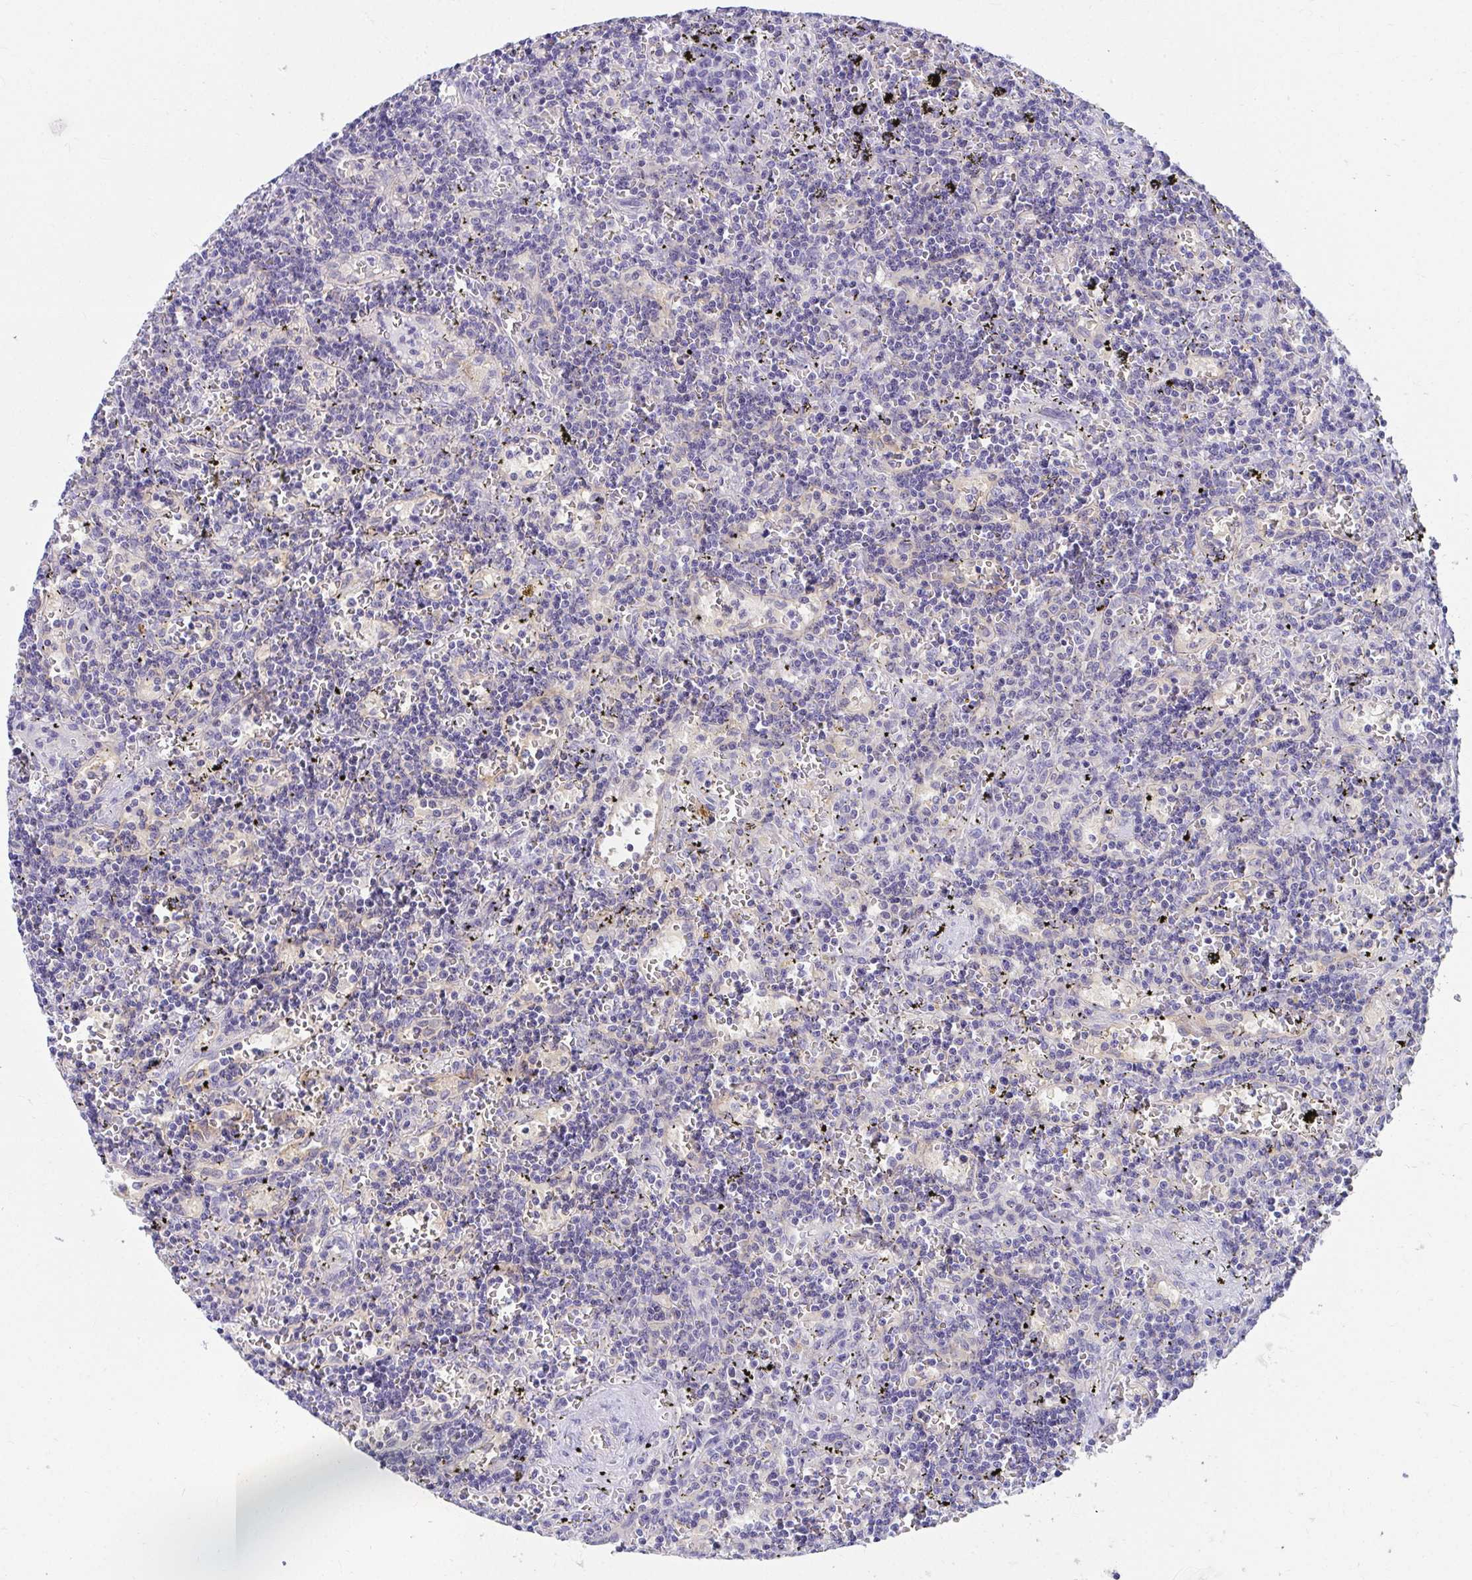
{"staining": {"intensity": "negative", "quantity": "none", "location": "none"}, "tissue": "lymphoma", "cell_type": "Tumor cells", "image_type": "cancer", "snomed": [{"axis": "morphology", "description": "Malignant lymphoma, non-Hodgkin's type, Low grade"}, {"axis": "topography", "description": "Spleen"}], "caption": "Immunohistochemistry (IHC) micrograph of neoplastic tissue: human malignant lymphoma, non-Hodgkin's type (low-grade) stained with DAB exhibits no significant protein expression in tumor cells.", "gene": "C19orf81", "patient": {"sex": "male", "age": 60}}